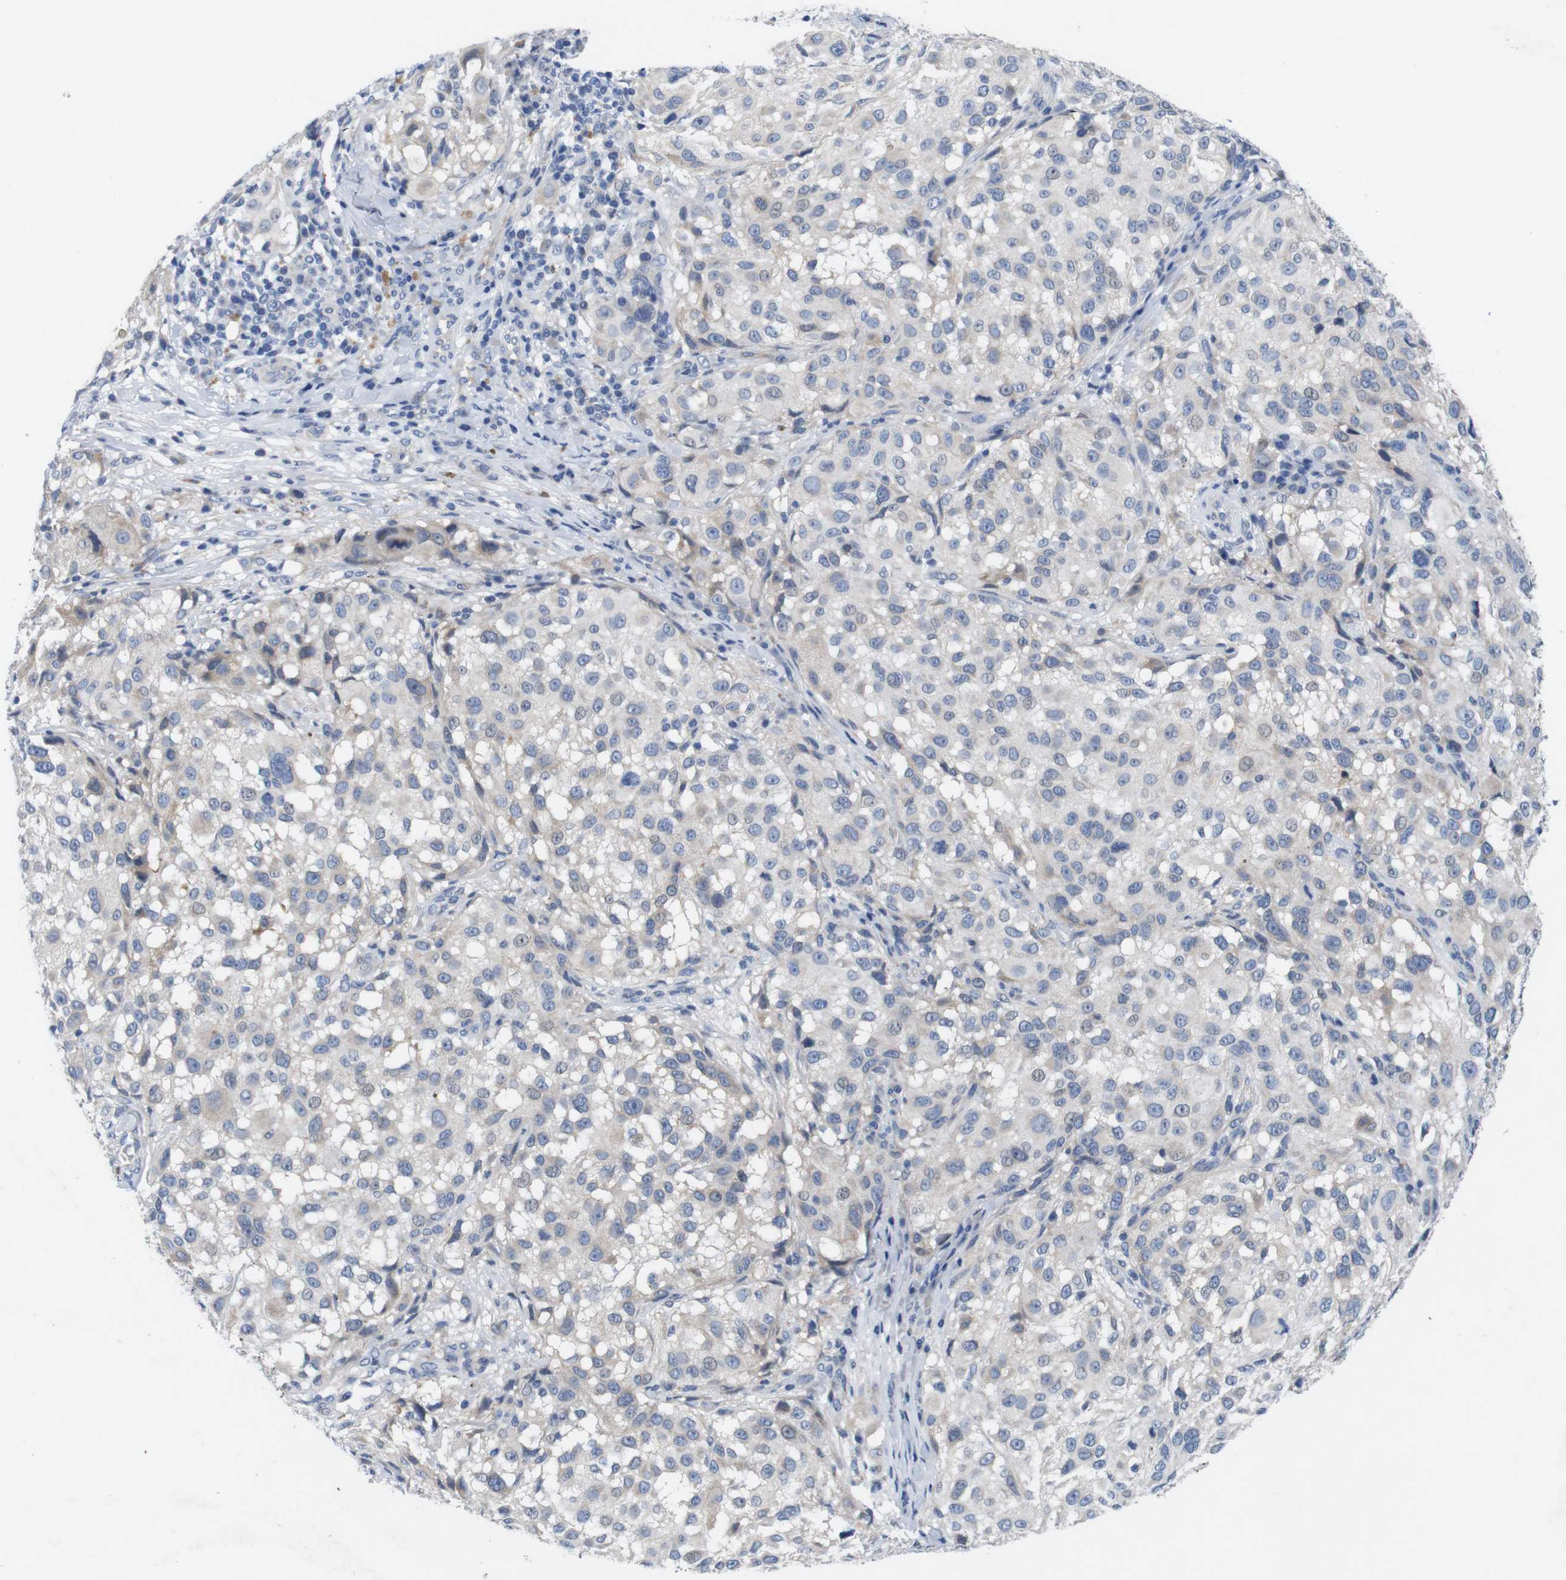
{"staining": {"intensity": "negative", "quantity": "none", "location": "none"}, "tissue": "melanoma", "cell_type": "Tumor cells", "image_type": "cancer", "snomed": [{"axis": "morphology", "description": "Necrosis, NOS"}, {"axis": "morphology", "description": "Malignant melanoma, NOS"}, {"axis": "topography", "description": "Skin"}], "caption": "A histopathology image of malignant melanoma stained for a protein reveals no brown staining in tumor cells. Nuclei are stained in blue.", "gene": "C1RL", "patient": {"sex": "female", "age": 87}}